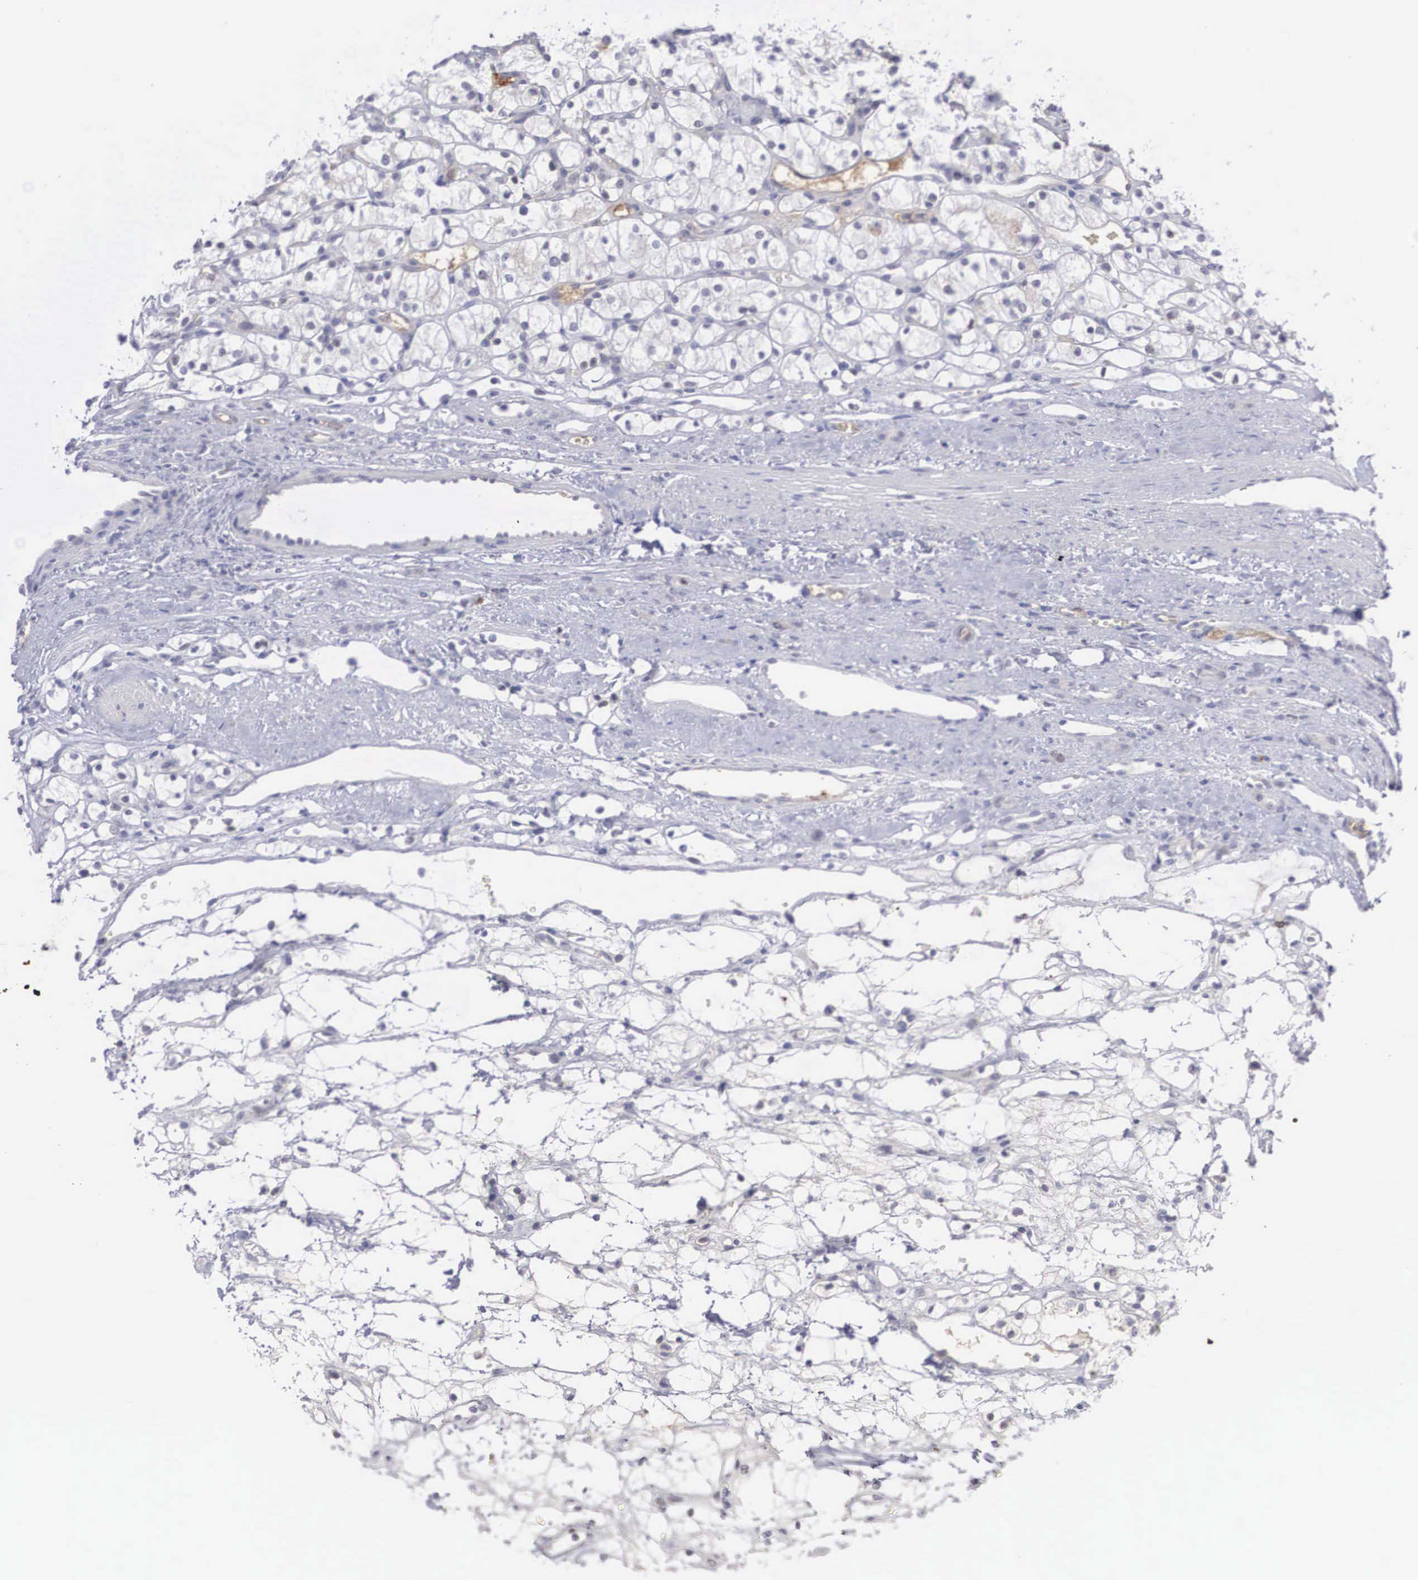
{"staining": {"intensity": "negative", "quantity": "none", "location": "none"}, "tissue": "renal cancer", "cell_type": "Tumor cells", "image_type": "cancer", "snomed": [{"axis": "morphology", "description": "Adenocarcinoma, NOS"}, {"axis": "topography", "description": "Kidney"}], "caption": "This image is of renal cancer stained with immunohistochemistry to label a protein in brown with the nuclei are counter-stained blue. There is no positivity in tumor cells.", "gene": "RBPJ", "patient": {"sex": "female", "age": 60}}